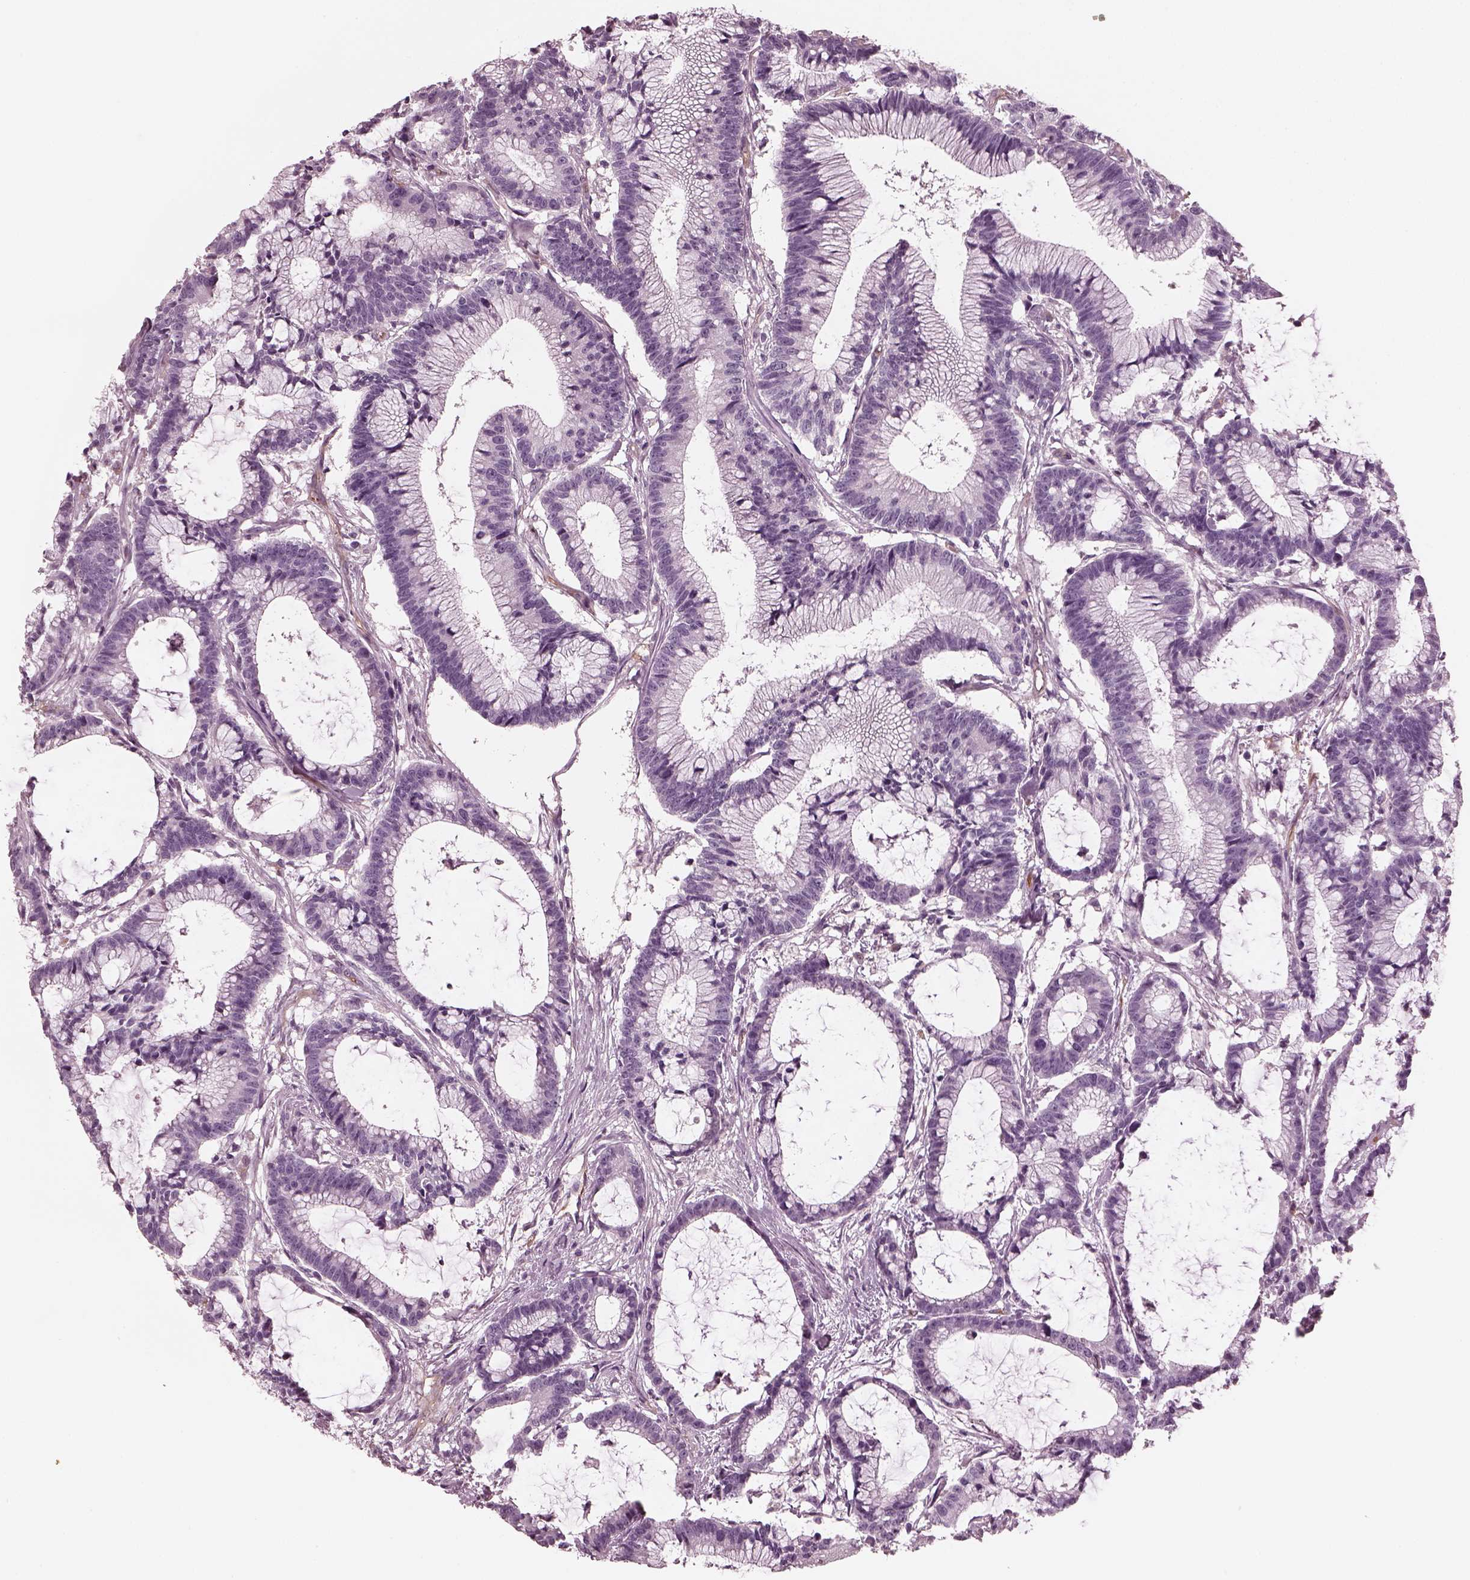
{"staining": {"intensity": "negative", "quantity": "none", "location": "none"}, "tissue": "colorectal cancer", "cell_type": "Tumor cells", "image_type": "cancer", "snomed": [{"axis": "morphology", "description": "Adenocarcinoma, NOS"}, {"axis": "topography", "description": "Colon"}], "caption": "DAB immunohistochemical staining of human adenocarcinoma (colorectal) demonstrates no significant staining in tumor cells.", "gene": "EIF4E1B", "patient": {"sex": "female", "age": 78}}